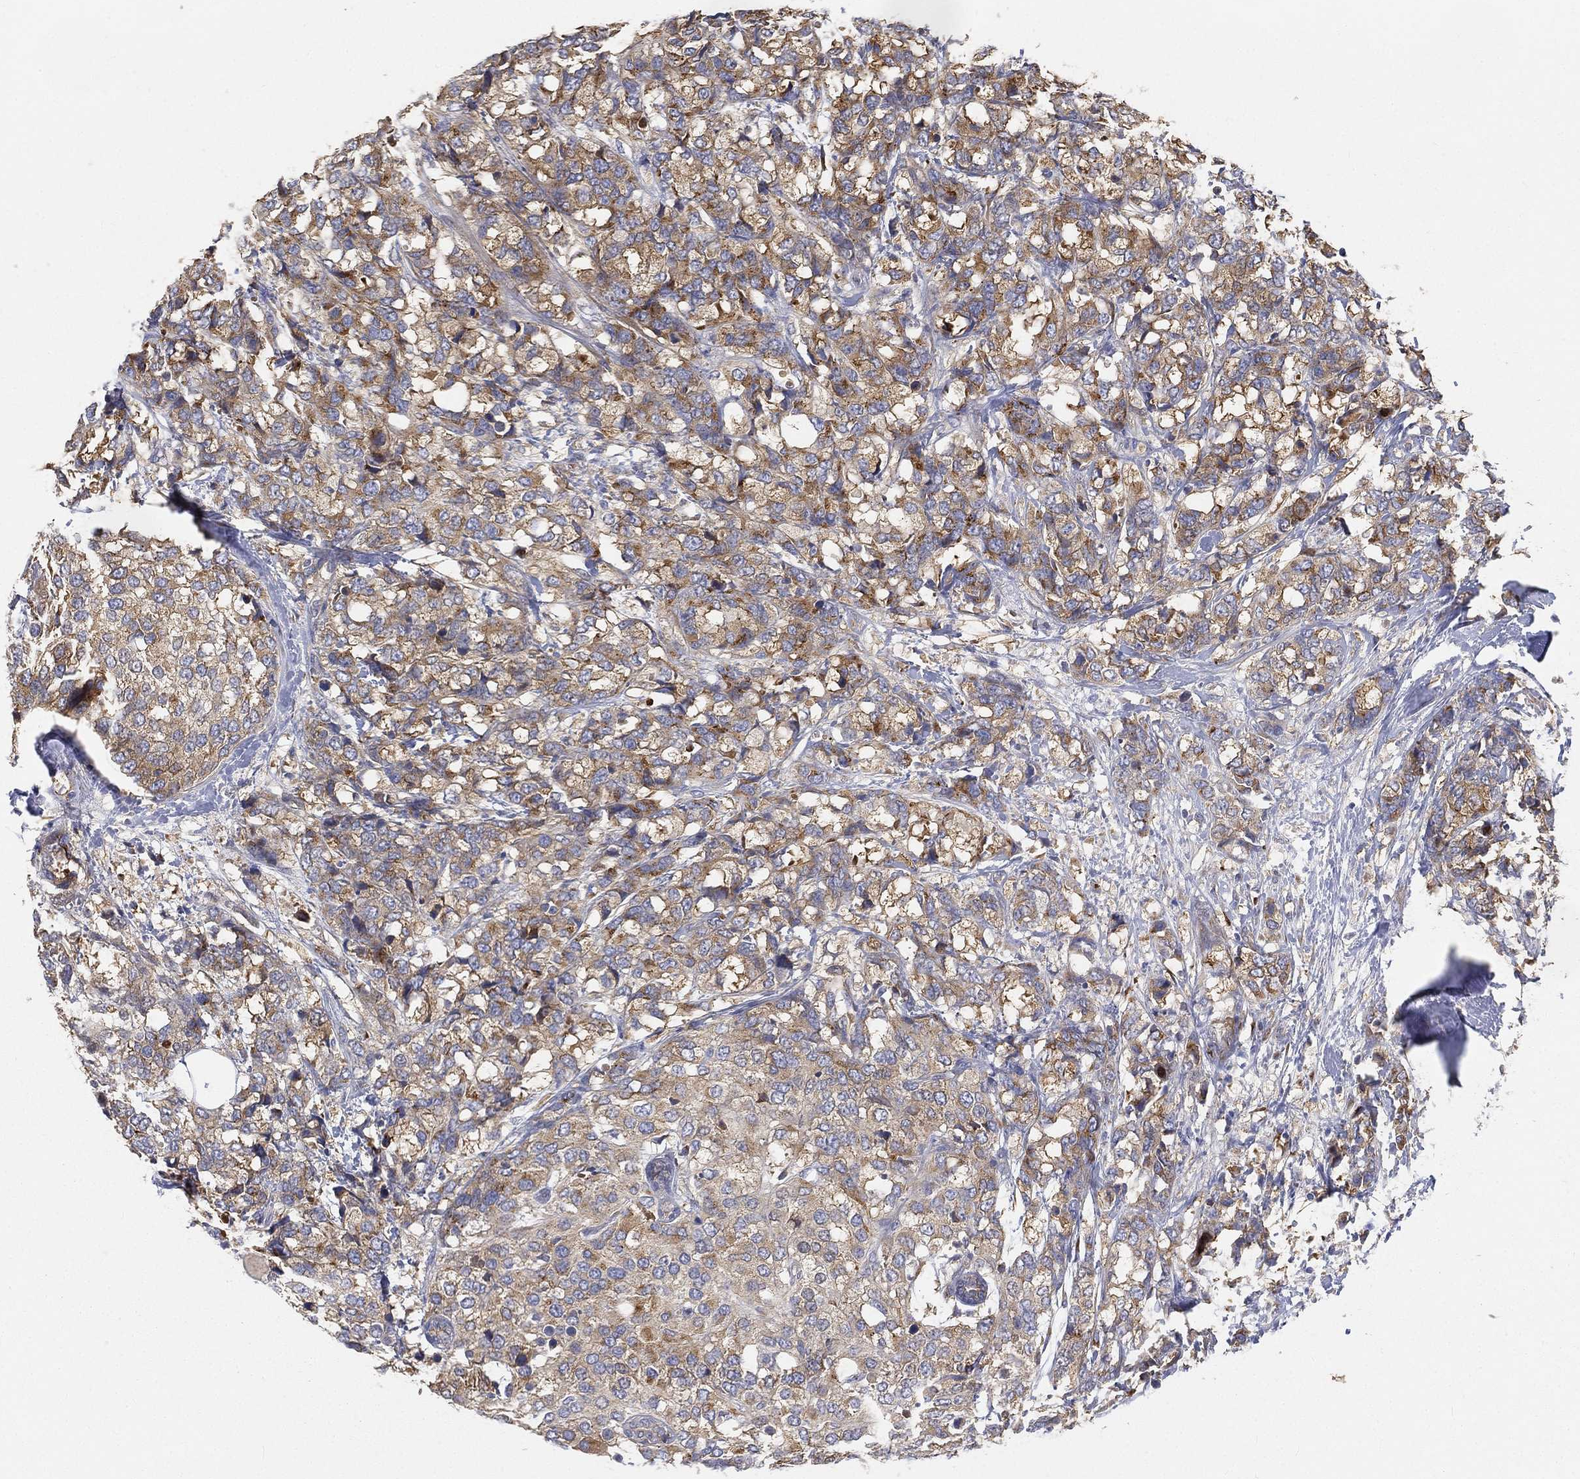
{"staining": {"intensity": "moderate", "quantity": "25%-75%", "location": "cytoplasmic/membranous"}, "tissue": "breast cancer", "cell_type": "Tumor cells", "image_type": "cancer", "snomed": [{"axis": "morphology", "description": "Lobular carcinoma"}, {"axis": "topography", "description": "Breast"}], "caption": "A micrograph showing moderate cytoplasmic/membranous staining in approximately 25%-75% of tumor cells in breast lobular carcinoma, as visualized by brown immunohistochemical staining.", "gene": "TMEM25", "patient": {"sex": "female", "age": 59}}